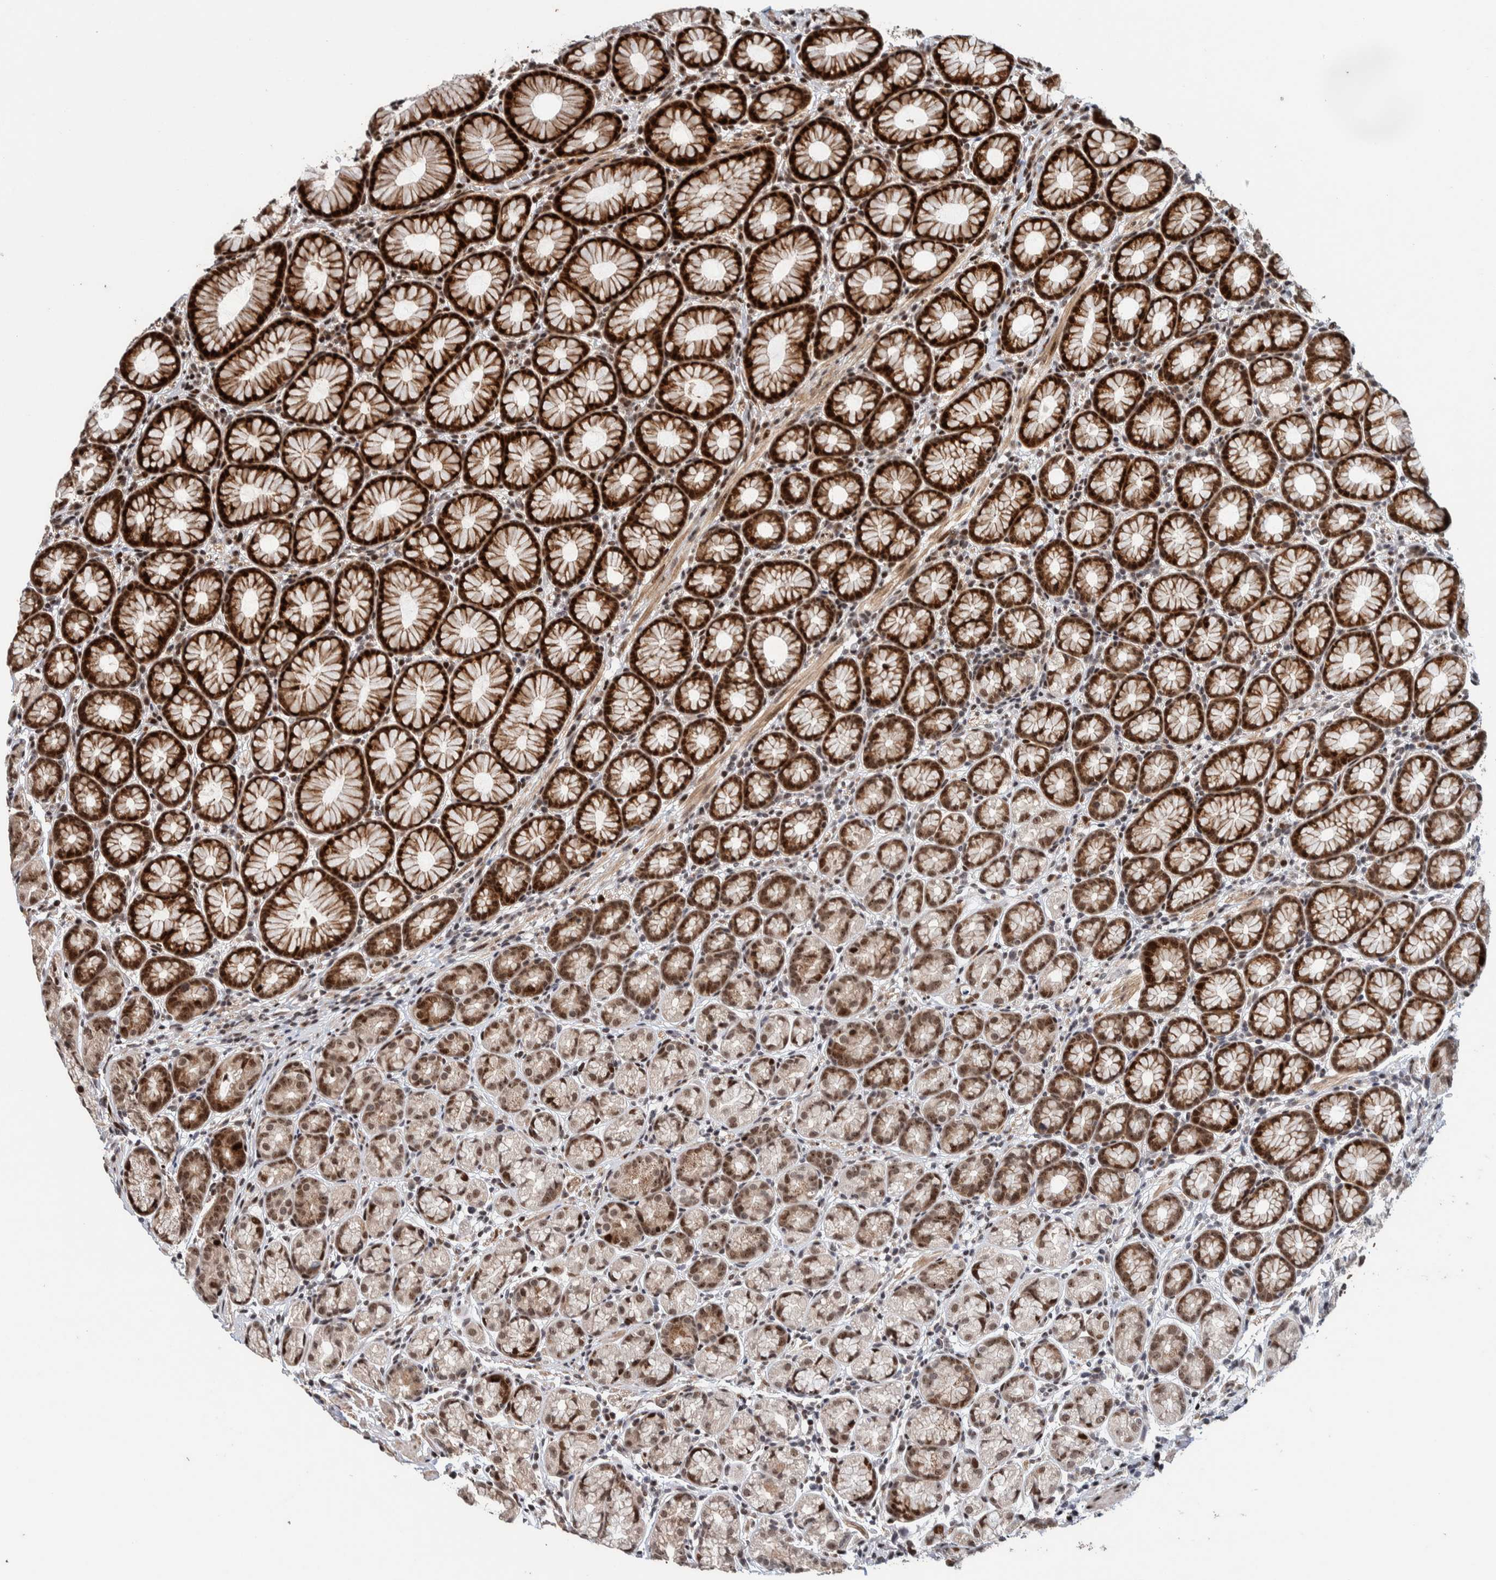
{"staining": {"intensity": "strong", "quantity": ">75%", "location": "cytoplasmic/membranous,nuclear"}, "tissue": "stomach", "cell_type": "Glandular cells", "image_type": "normal", "snomed": [{"axis": "morphology", "description": "Normal tissue, NOS"}, {"axis": "topography", "description": "Stomach"}], "caption": "Strong cytoplasmic/membranous,nuclear protein staining is appreciated in about >75% of glandular cells in stomach.", "gene": "CHD4", "patient": {"sex": "male", "age": 42}}